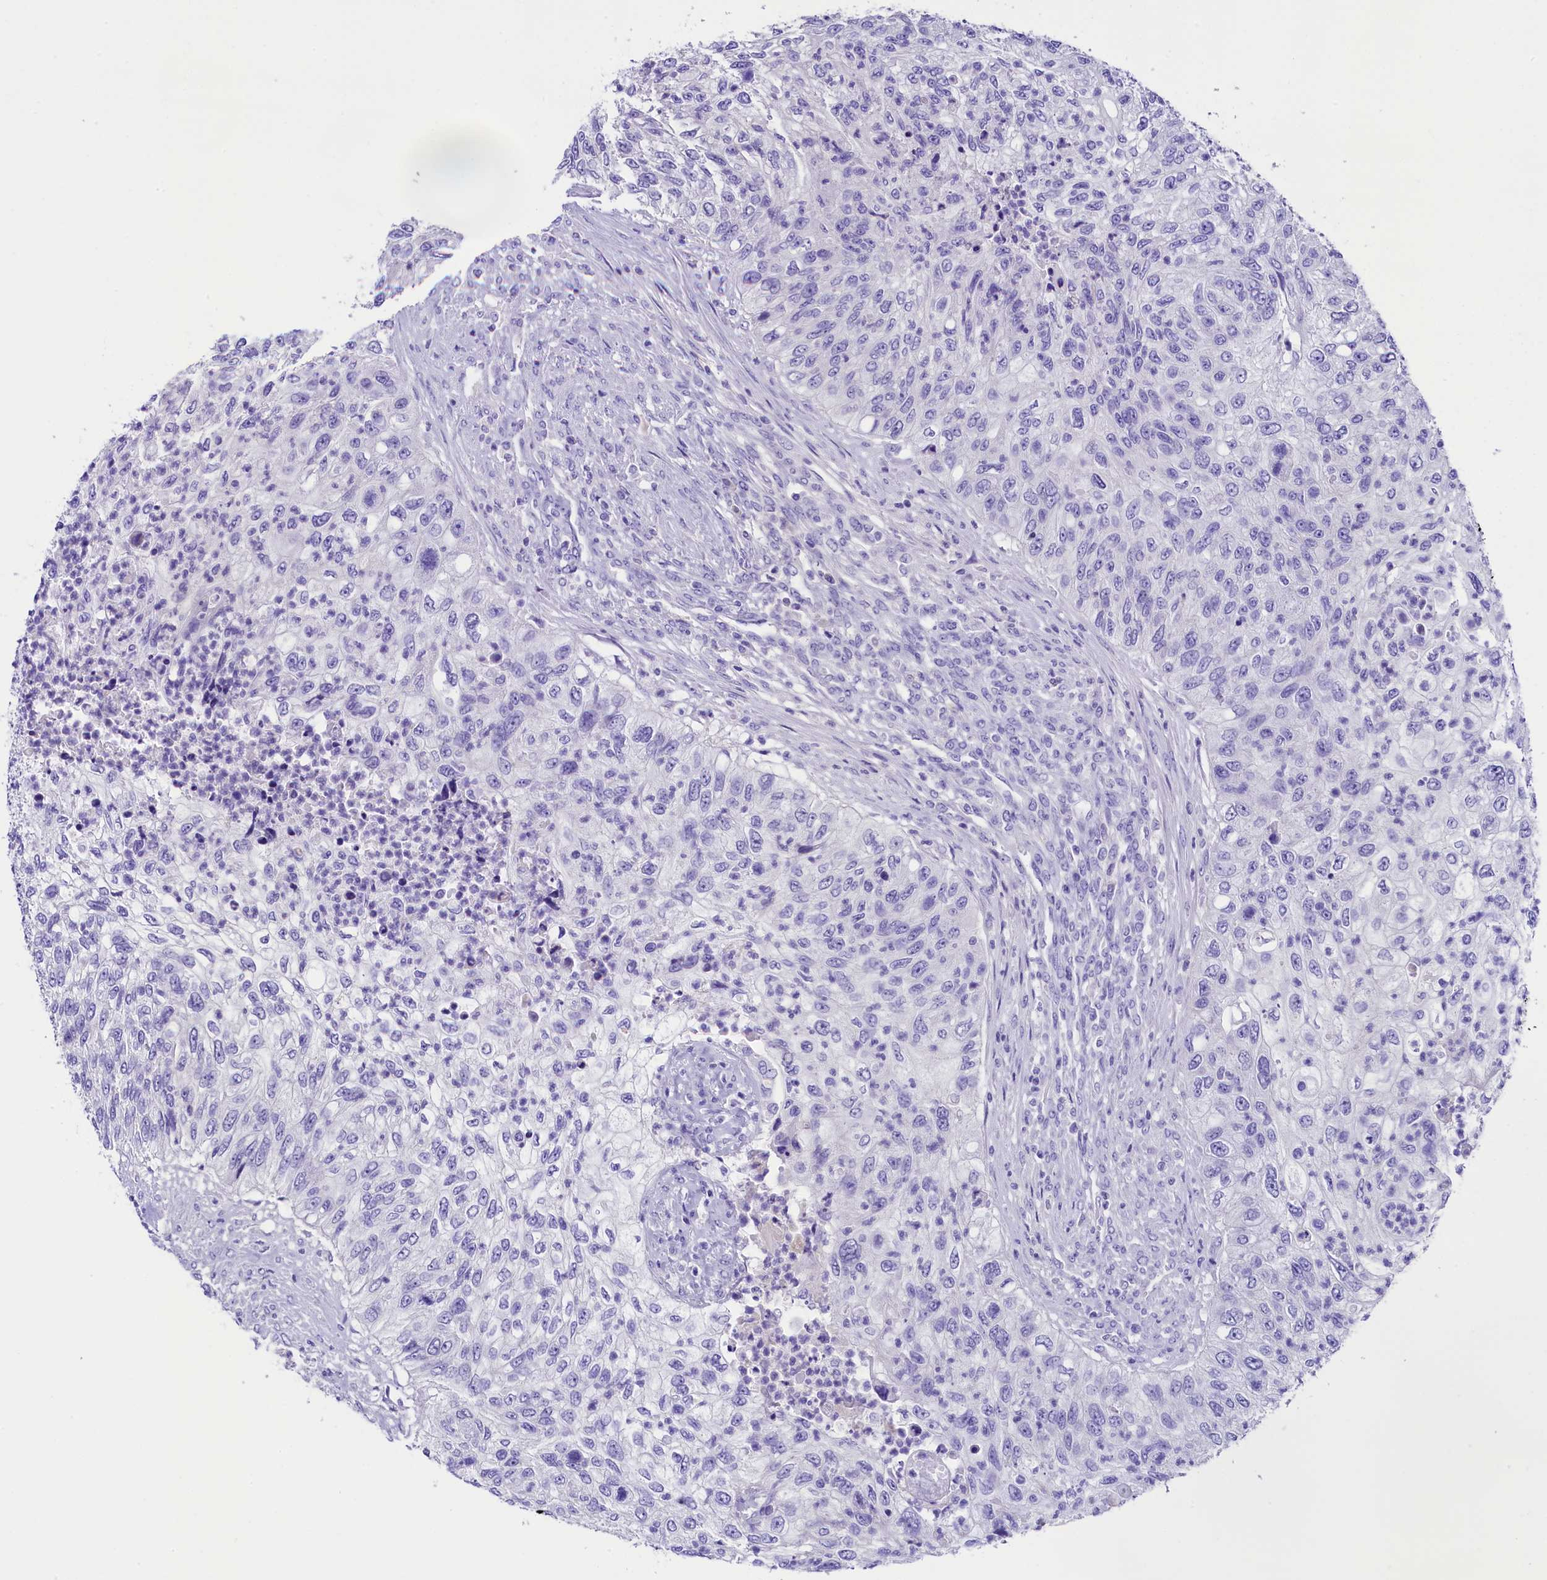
{"staining": {"intensity": "negative", "quantity": "none", "location": "none"}, "tissue": "urothelial cancer", "cell_type": "Tumor cells", "image_type": "cancer", "snomed": [{"axis": "morphology", "description": "Urothelial carcinoma, High grade"}, {"axis": "topography", "description": "Urinary bladder"}], "caption": "High magnification brightfield microscopy of urothelial cancer stained with DAB (3,3'-diaminobenzidine) (brown) and counterstained with hematoxylin (blue): tumor cells show no significant staining.", "gene": "SKIDA1", "patient": {"sex": "female", "age": 60}}